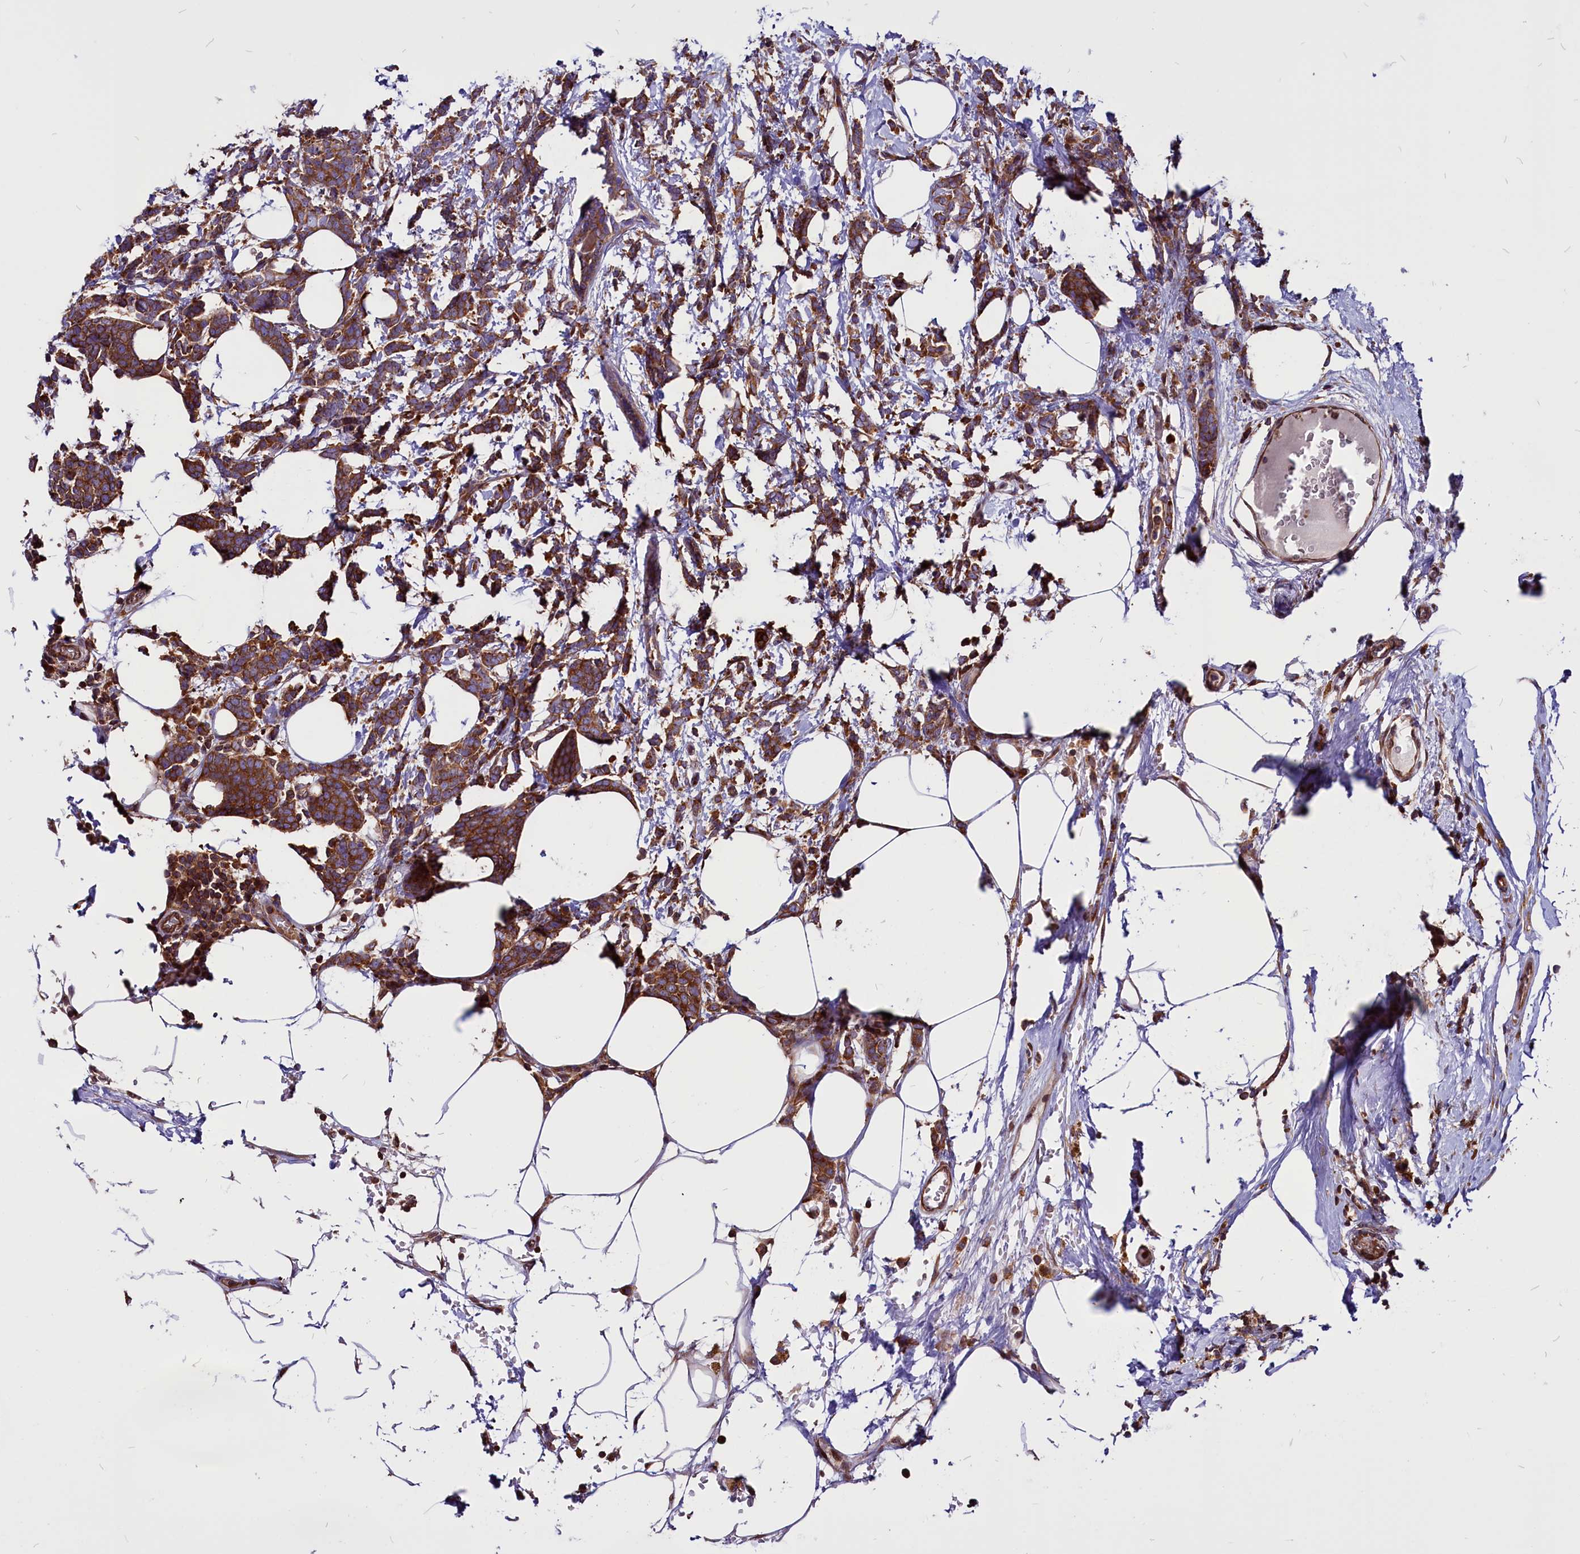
{"staining": {"intensity": "strong", "quantity": ">75%", "location": "cytoplasmic/membranous"}, "tissue": "breast cancer", "cell_type": "Tumor cells", "image_type": "cancer", "snomed": [{"axis": "morphology", "description": "Lobular carcinoma"}, {"axis": "topography", "description": "Breast"}], "caption": "The immunohistochemical stain shows strong cytoplasmic/membranous staining in tumor cells of lobular carcinoma (breast) tissue.", "gene": "EIF3G", "patient": {"sex": "female", "age": 58}}